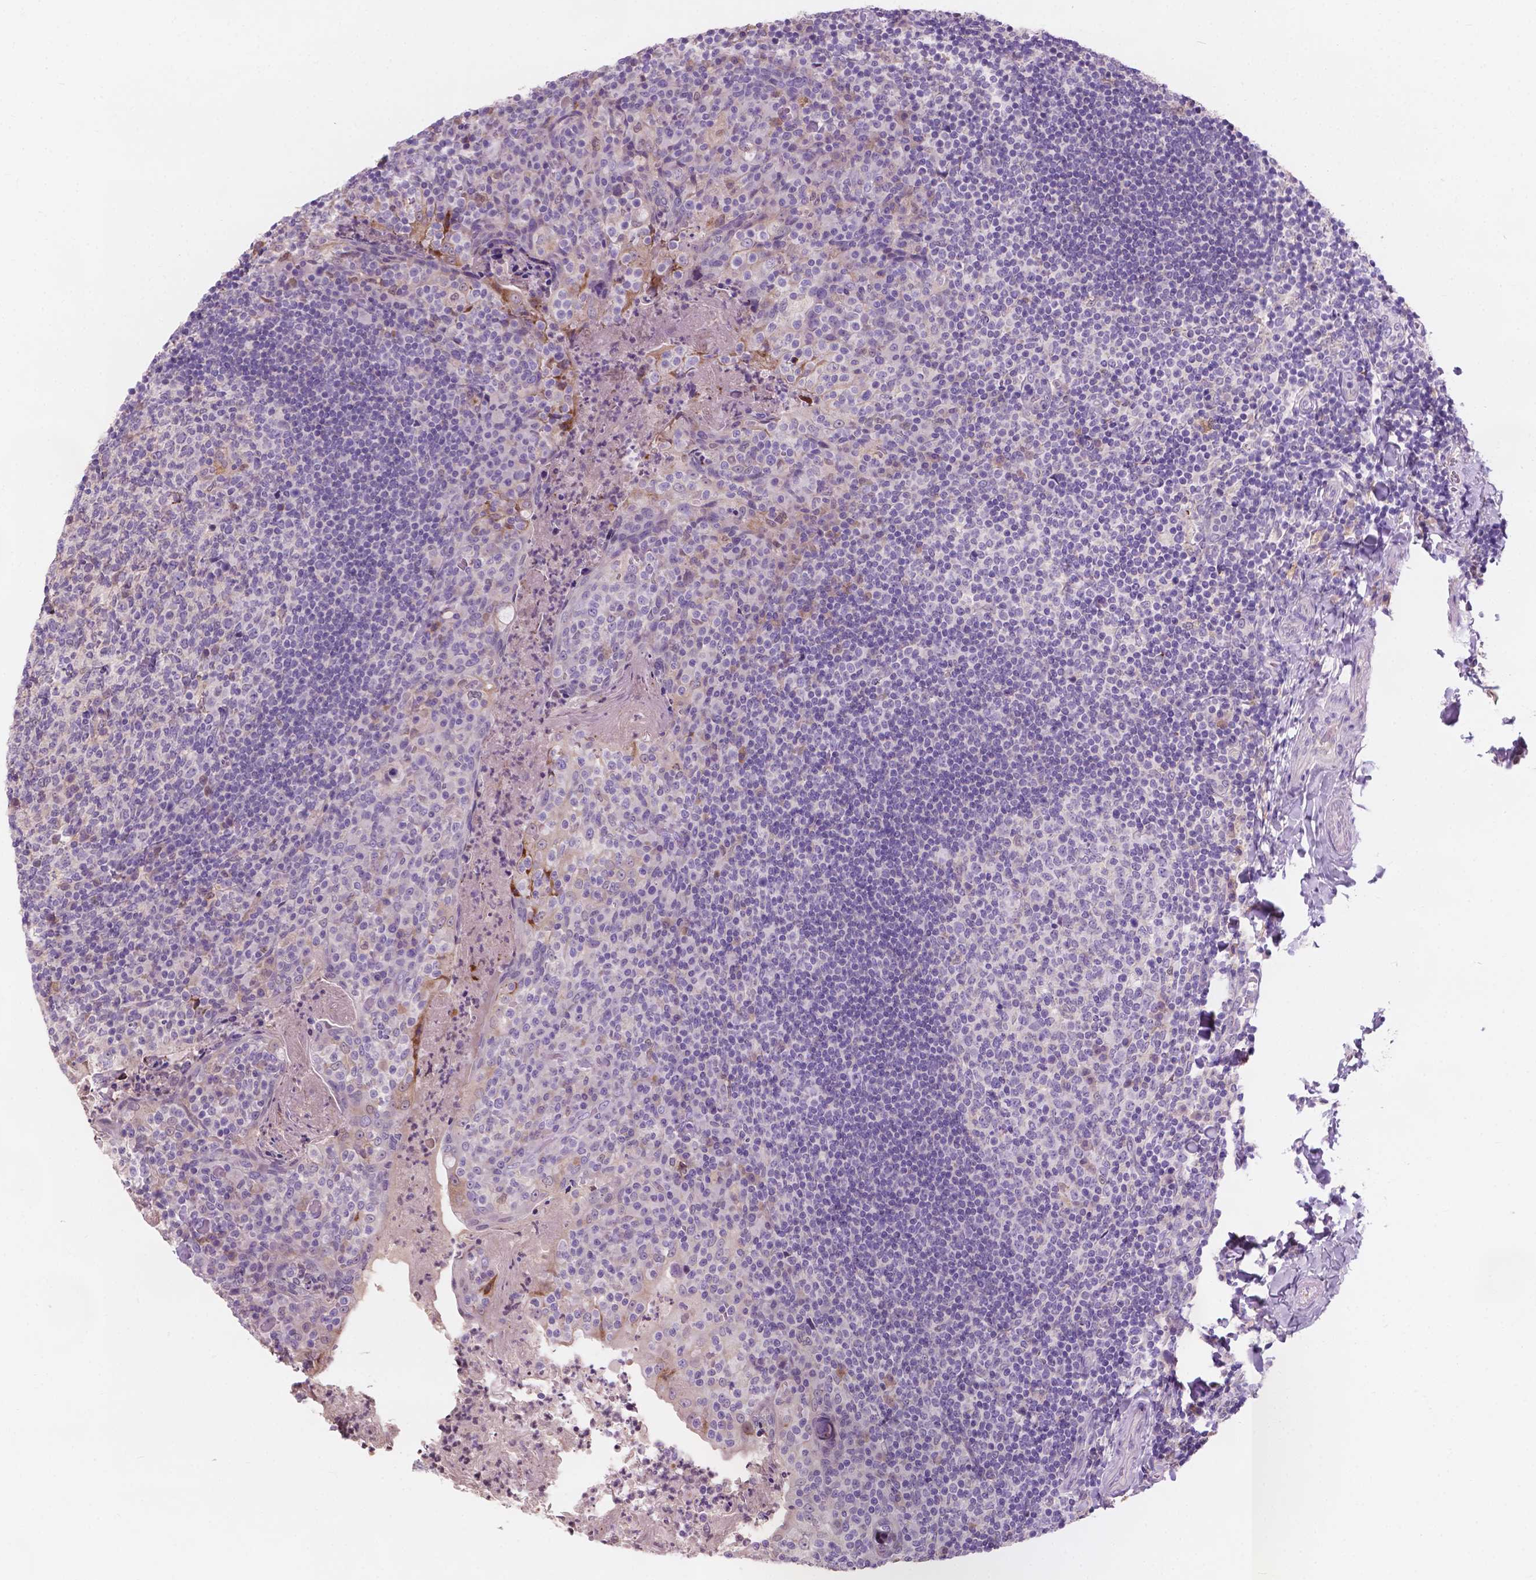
{"staining": {"intensity": "negative", "quantity": "none", "location": "none"}, "tissue": "tonsil", "cell_type": "Germinal center cells", "image_type": "normal", "snomed": [{"axis": "morphology", "description": "Normal tissue, NOS"}, {"axis": "topography", "description": "Tonsil"}], "caption": "Immunohistochemical staining of normal human tonsil reveals no significant expression in germinal center cells. Nuclei are stained in blue.", "gene": "IREB2", "patient": {"sex": "female", "age": 10}}